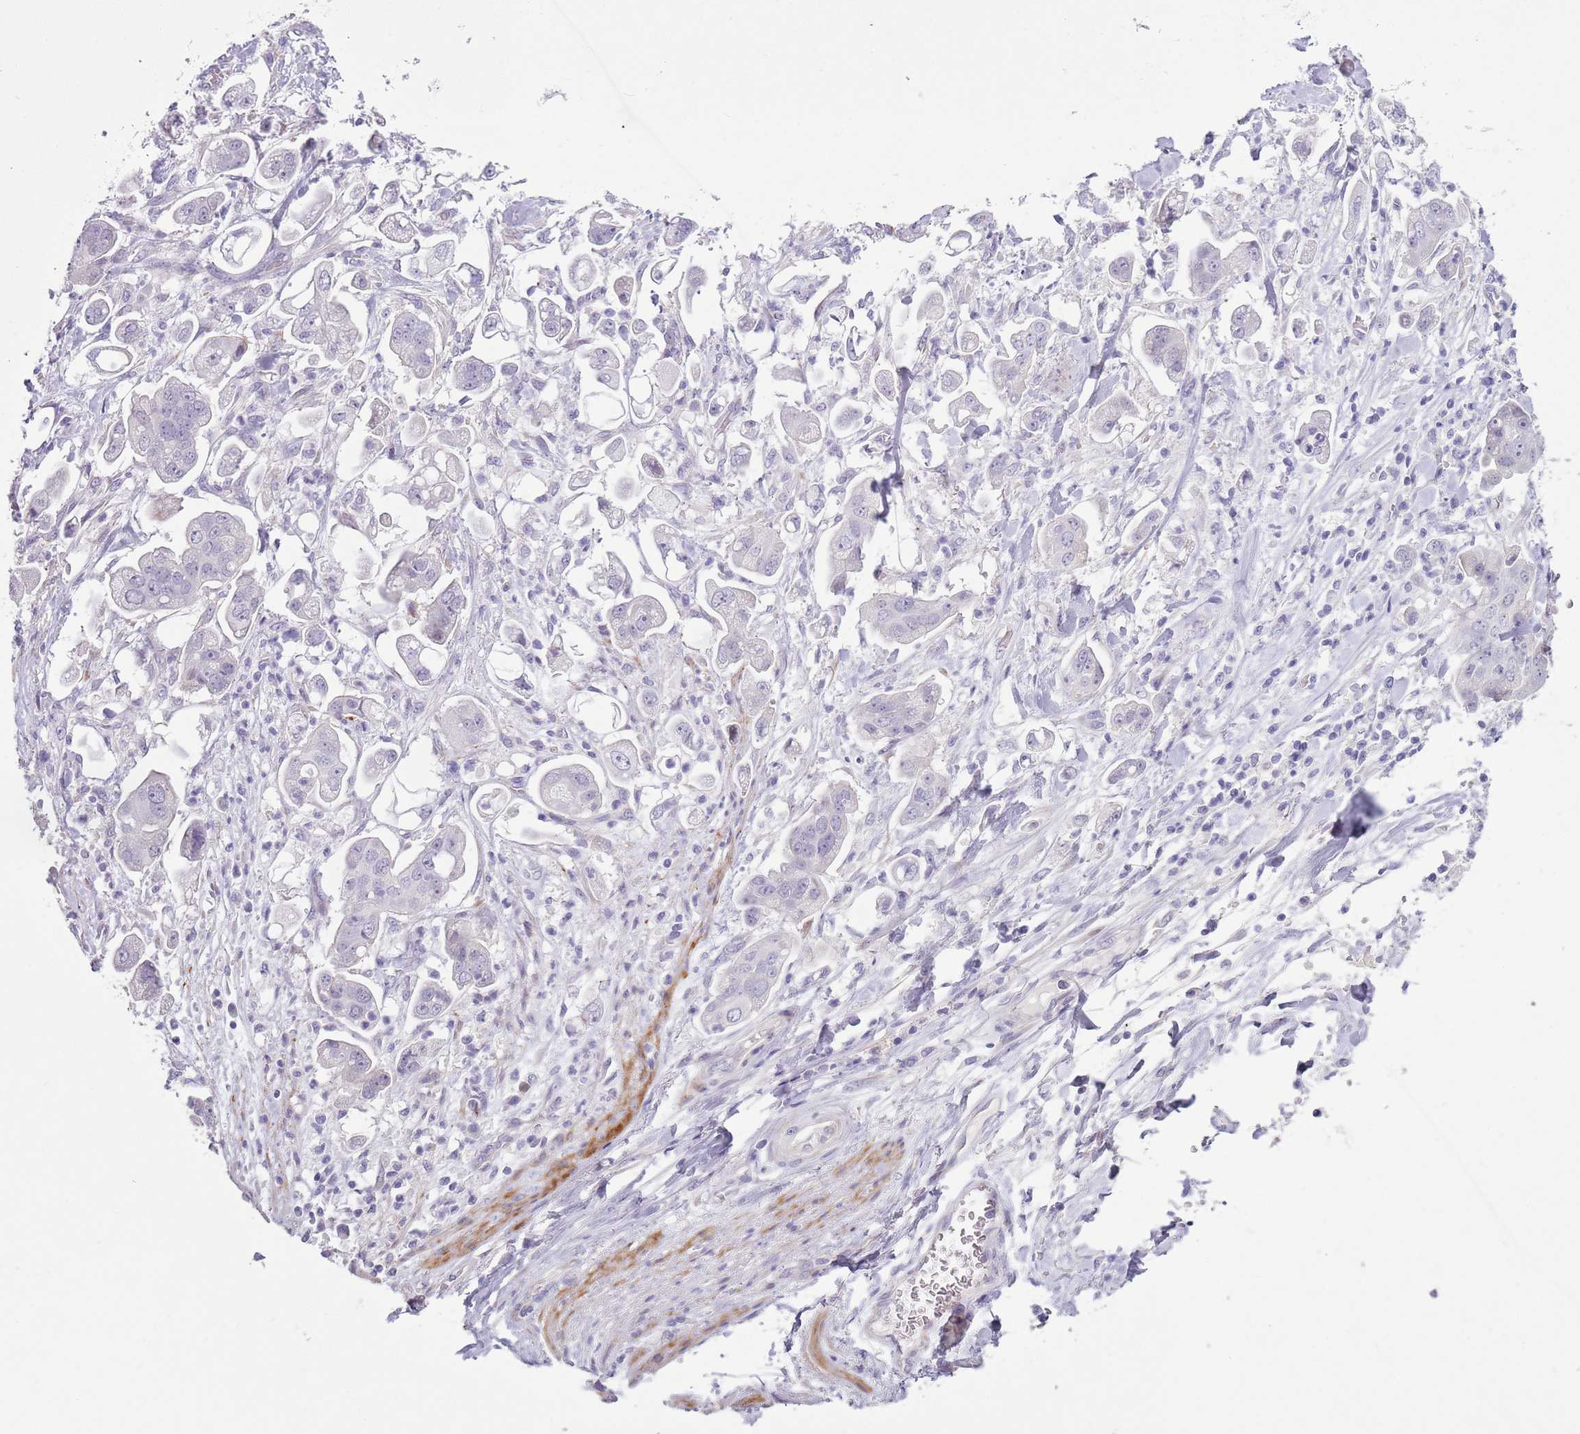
{"staining": {"intensity": "negative", "quantity": "none", "location": "none"}, "tissue": "stomach cancer", "cell_type": "Tumor cells", "image_type": "cancer", "snomed": [{"axis": "morphology", "description": "Adenocarcinoma, NOS"}, {"axis": "topography", "description": "Stomach"}], "caption": "Tumor cells show no significant protein expression in stomach cancer.", "gene": "ZNF239", "patient": {"sex": "male", "age": 62}}